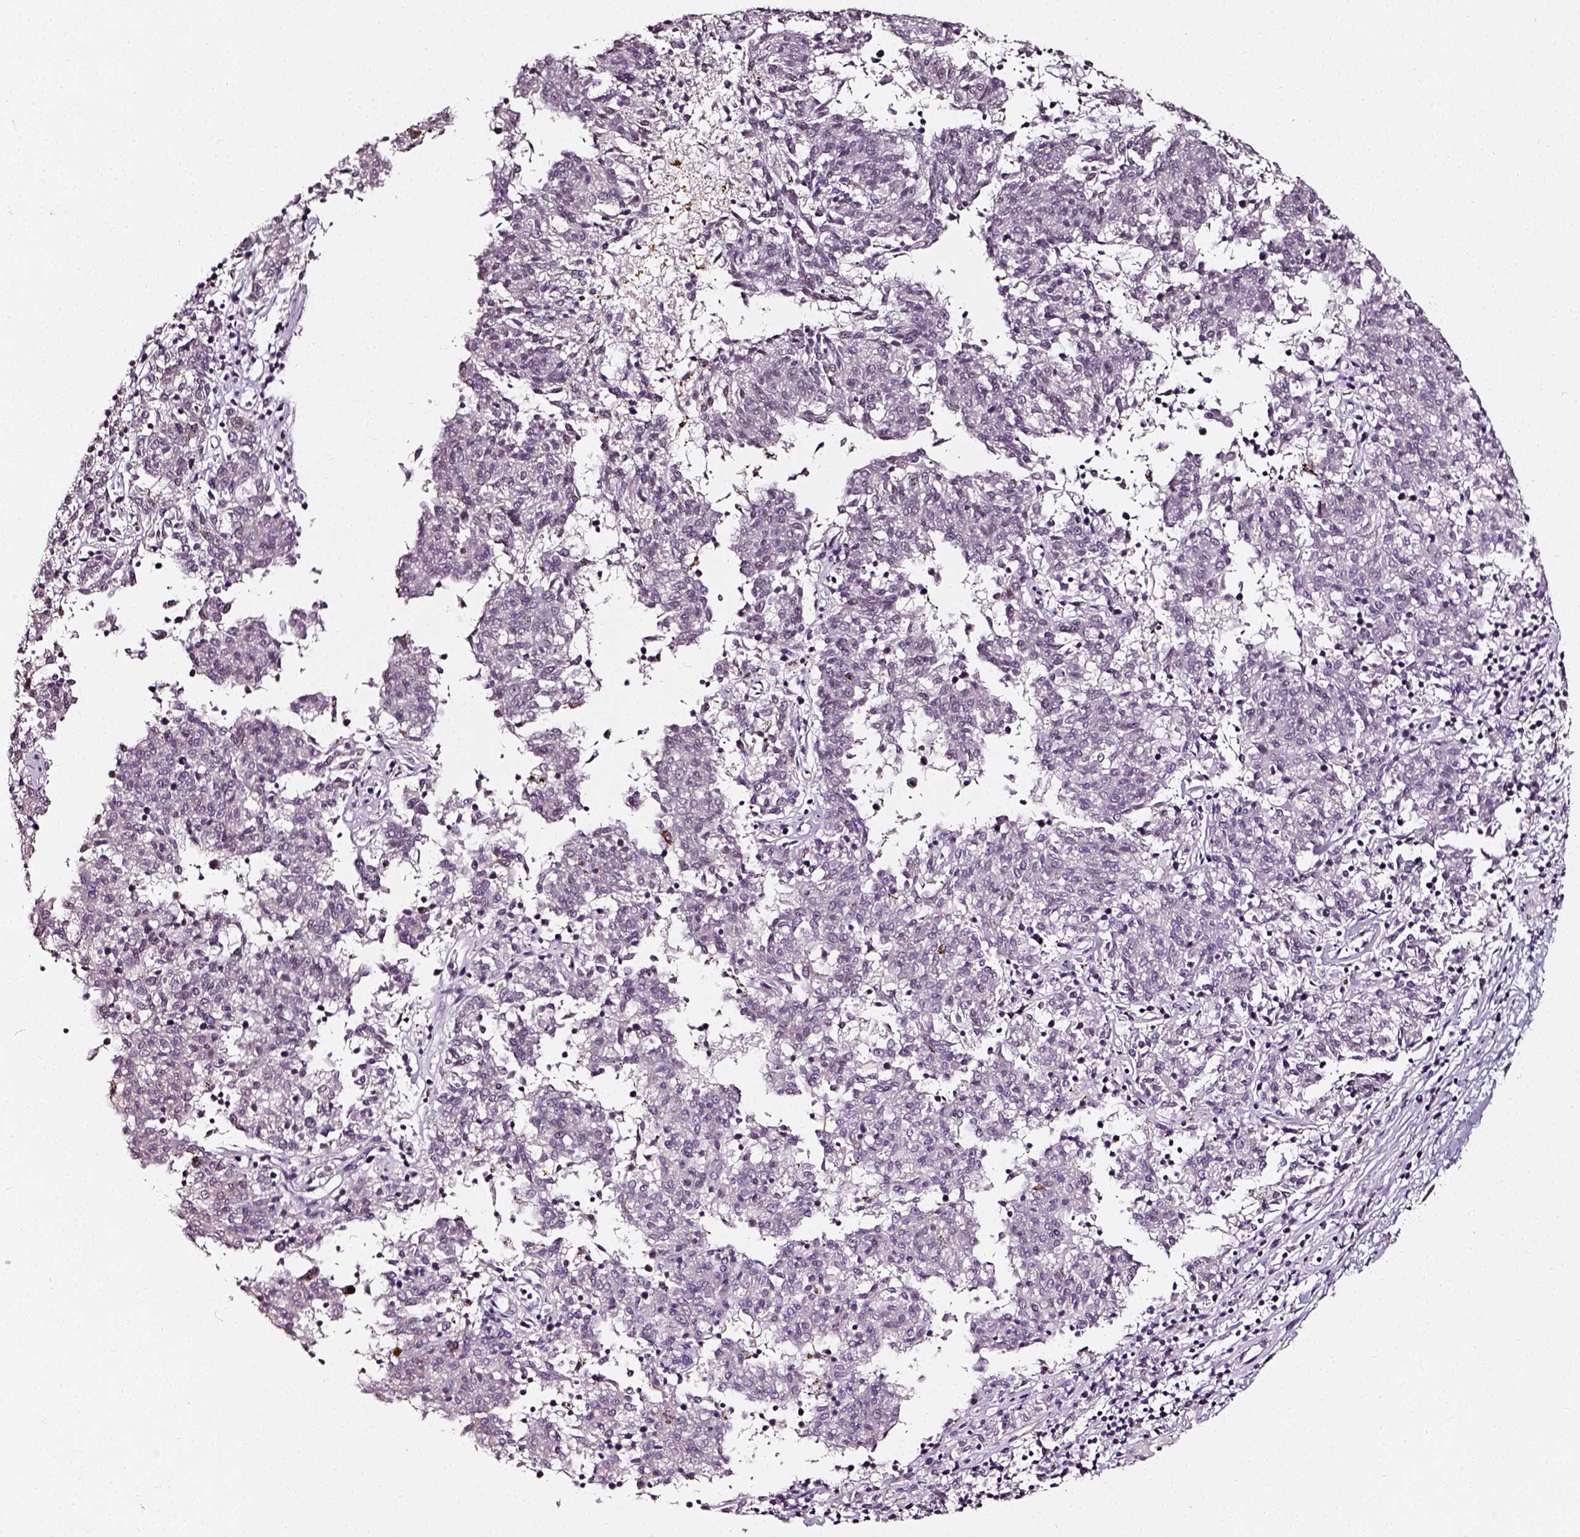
{"staining": {"intensity": "weak", "quantity": "25%-75%", "location": "nuclear"}, "tissue": "melanoma", "cell_type": "Tumor cells", "image_type": "cancer", "snomed": [{"axis": "morphology", "description": "Malignant melanoma, NOS"}, {"axis": "topography", "description": "Skin"}], "caption": "Immunohistochemical staining of human malignant melanoma reveals low levels of weak nuclear expression in about 25%-75% of tumor cells.", "gene": "NACC1", "patient": {"sex": "female", "age": 72}}